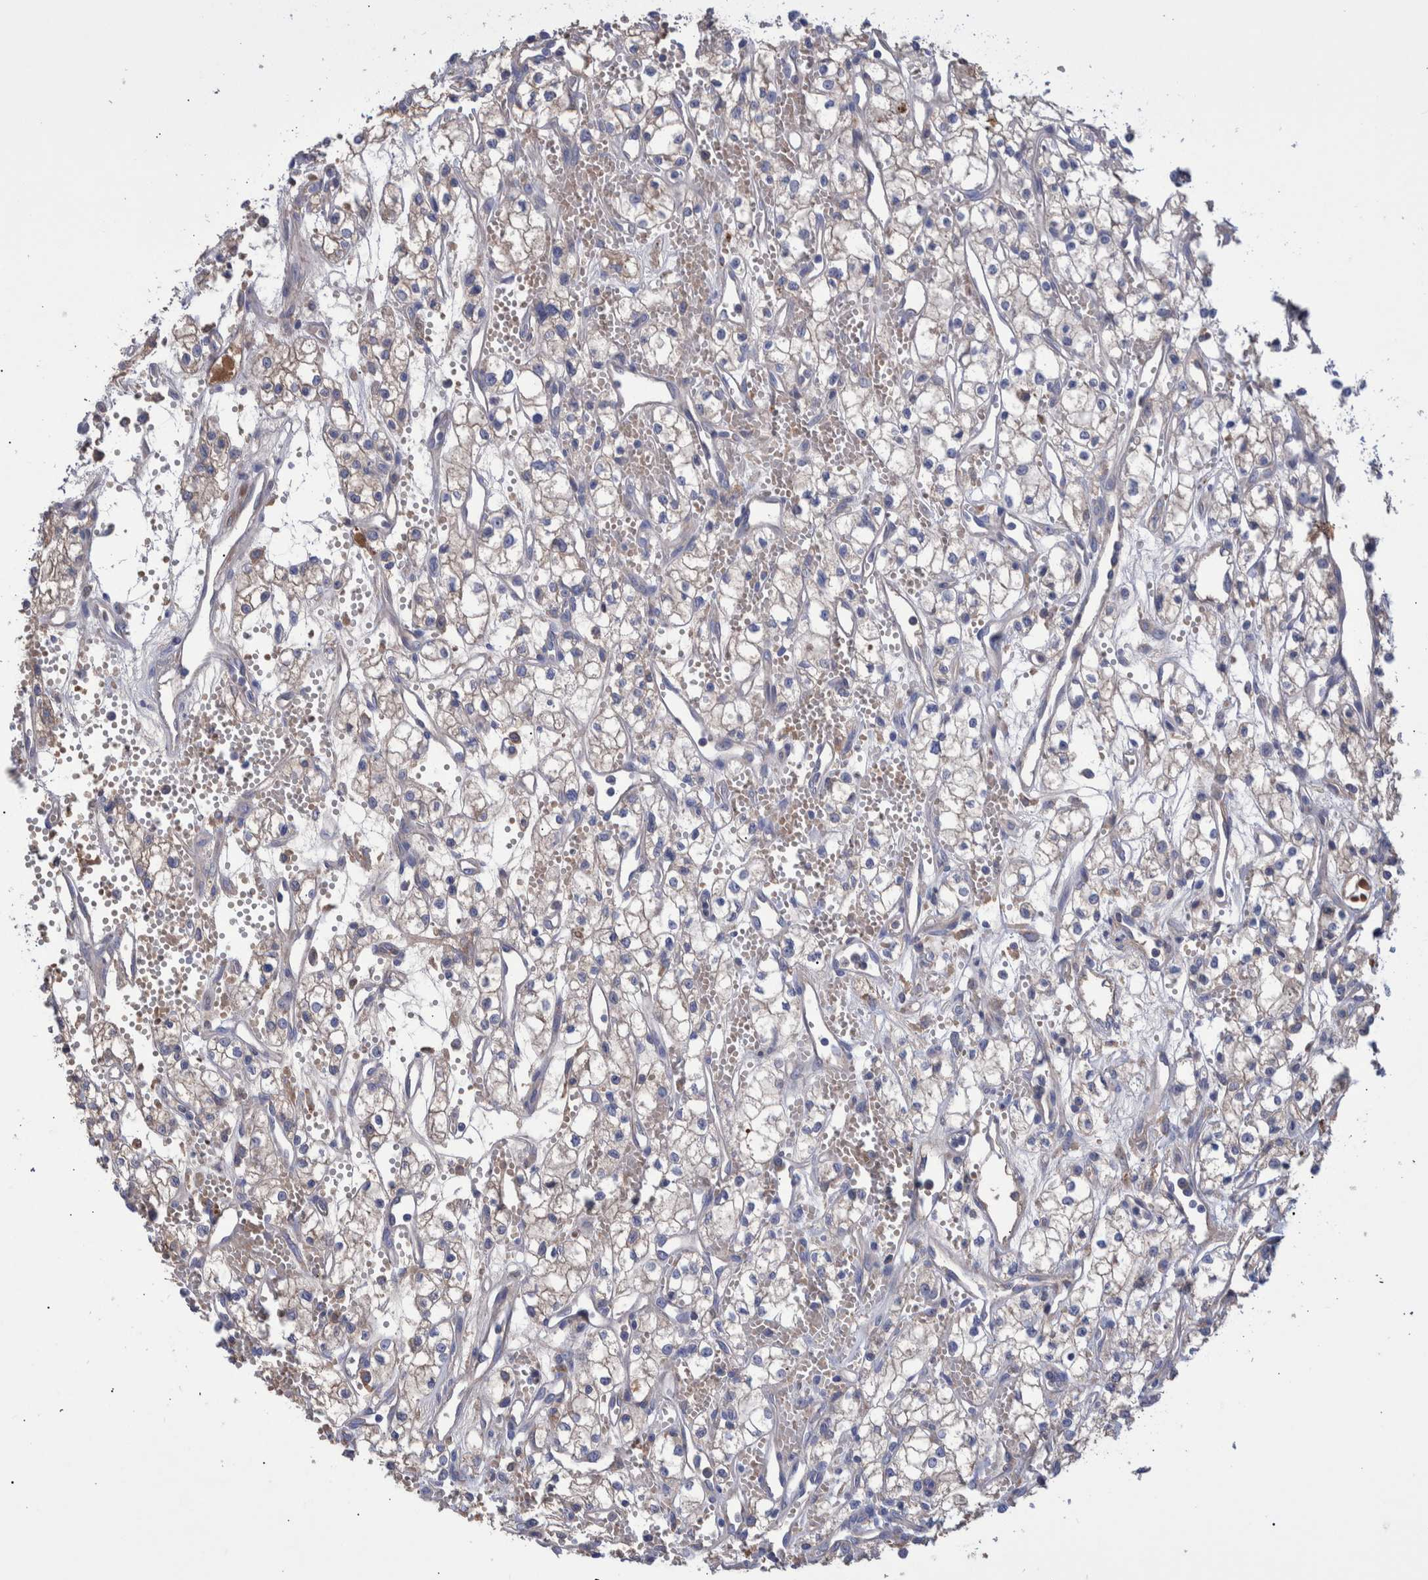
{"staining": {"intensity": "negative", "quantity": "none", "location": "none"}, "tissue": "renal cancer", "cell_type": "Tumor cells", "image_type": "cancer", "snomed": [{"axis": "morphology", "description": "Adenocarcinoma, NOS"}, {"axis": "topography", "description": "Kidney"}], "caption": "Human renal adenocarcinoma stained for a protein using IHC shows no staining in tumor cells.", "gene": "DLL4", "patient": {"sex": "male", "age": 59}}